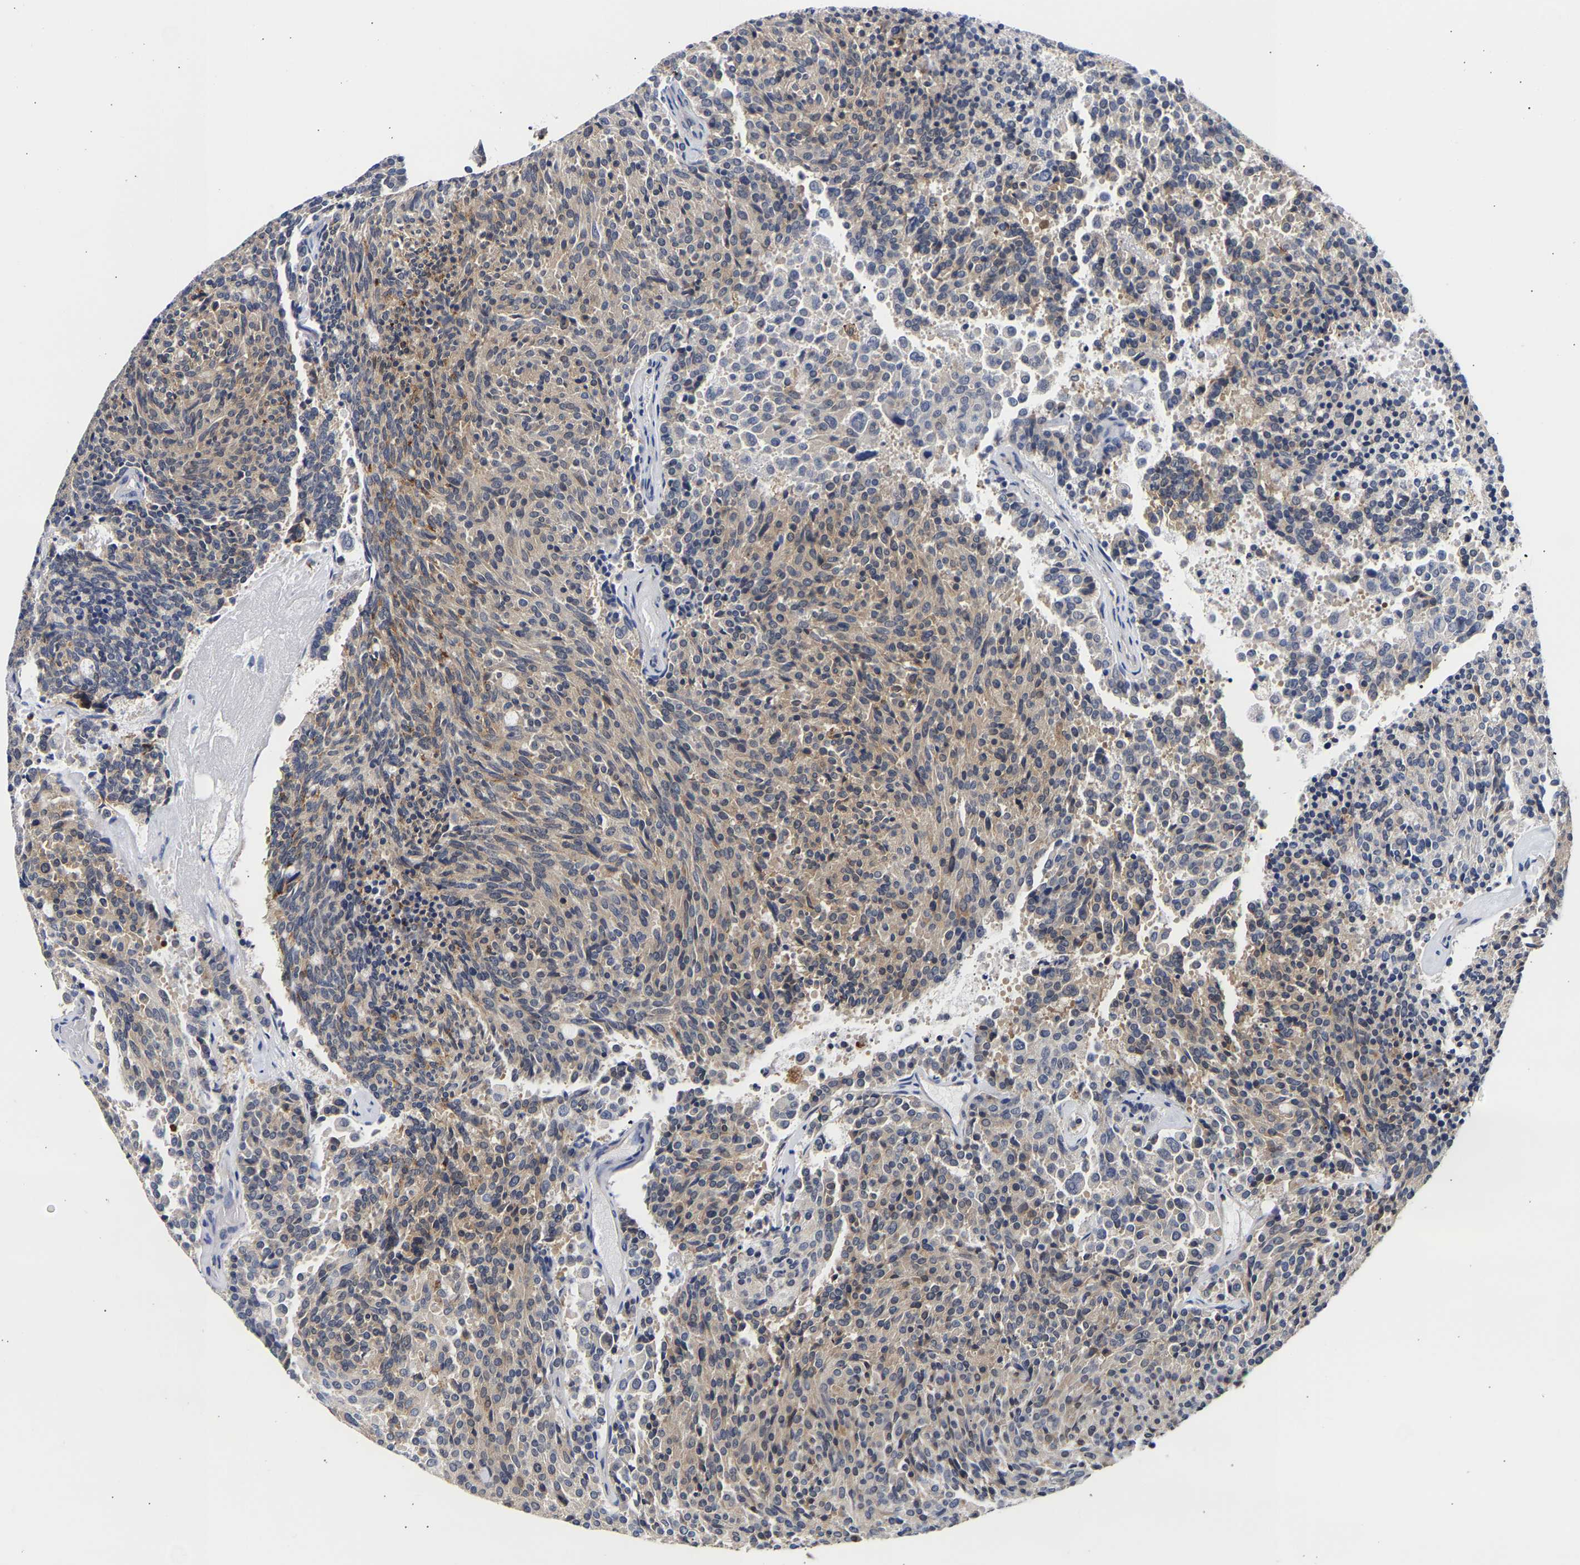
{"staining": {"intensity": "negative", "quantity": "none", "location": "none"}, "tissue": "carcinoid", "cell_type": "Tumor cells", "image_type": "cancer", "snomed": [{"axis": "morphology", "description": "Carcinoid, malignant, NOS"}, {"axis": "topography", "description": "Pancreas"}], "caption": "This micrograph is of carcinoid (malignant) stained with immunohistochemistry to label a protein in brown with the nuclei are counter-stained blue. There is no positivity in tumor cells.", "gene": "CCDC6", "patient": {"sex": "female", "age": 54}}